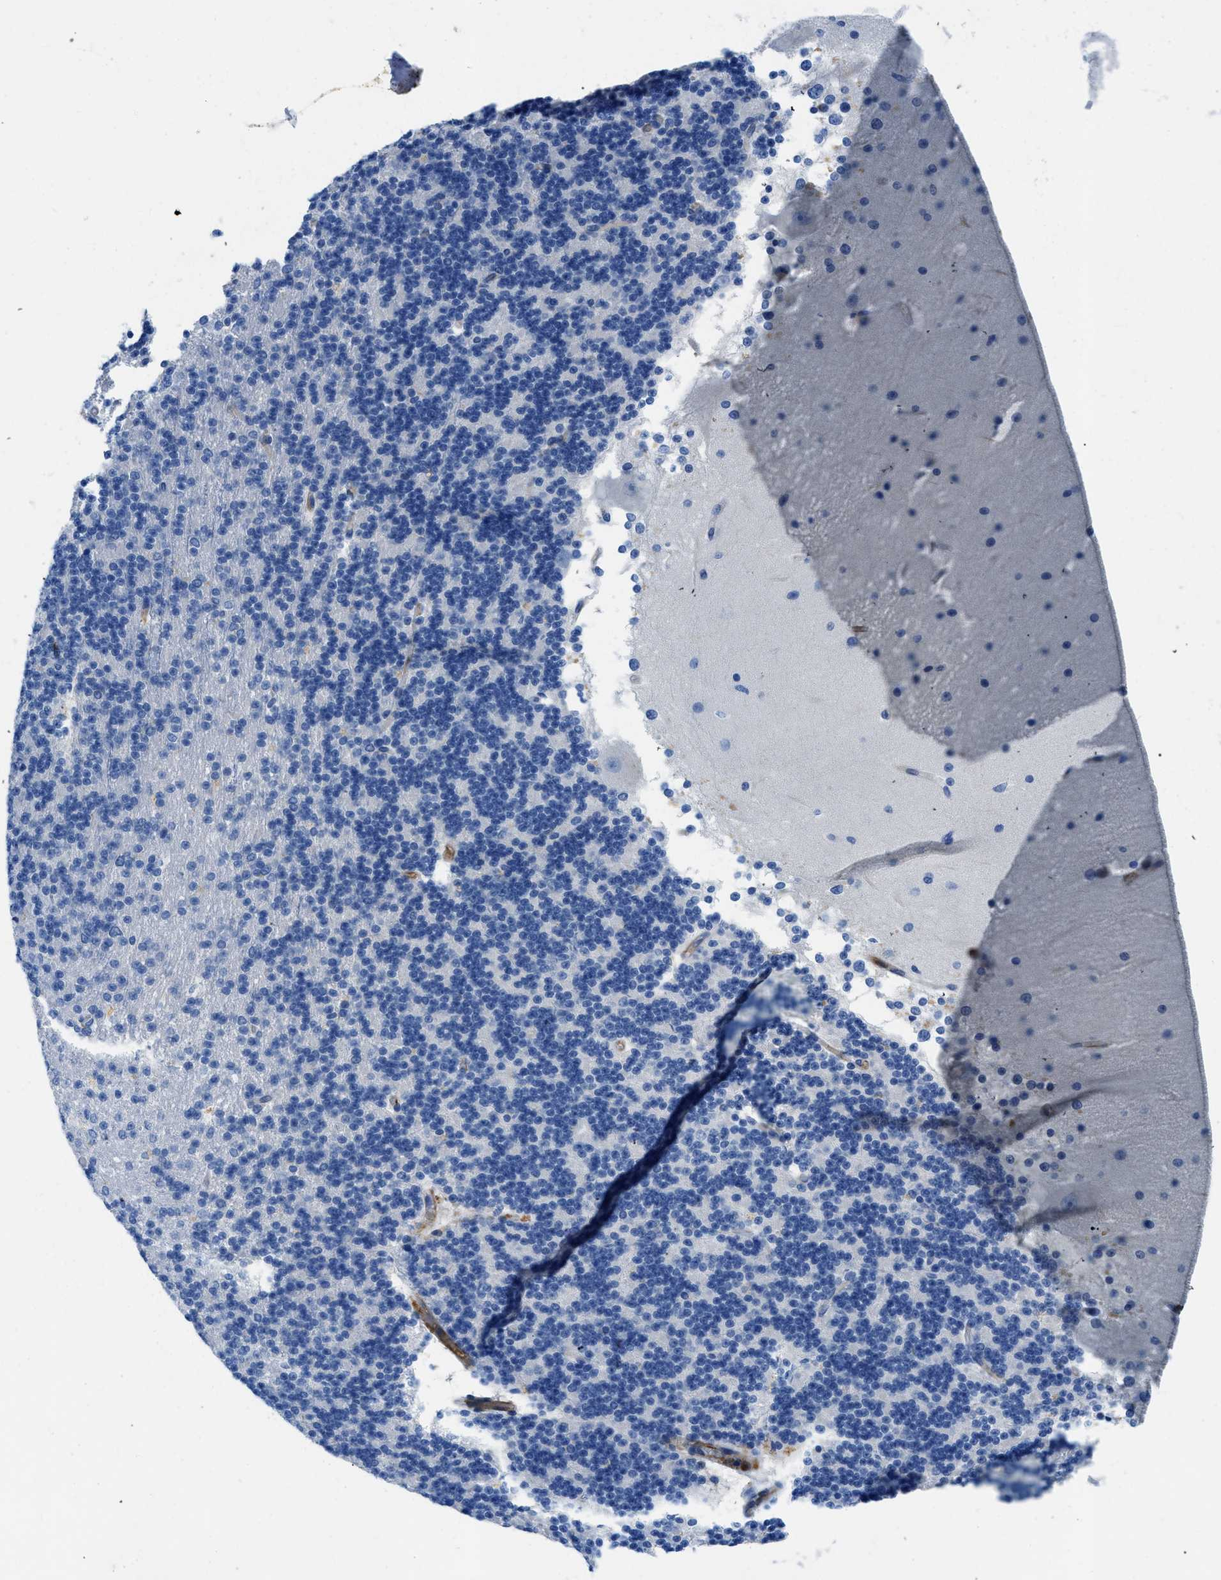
{"staining": {"intensity": "negative", "quantity": "none", "location": "none"}, "tissue": "cerebellum", "cell_type": "Cells in granular layer", "image_type": "normal", "snomed": [{"axis": "morphology", "description": "Normal tissue, NOS"}, {"axis": "topography", "description": "Cerebellum"}], "caption": "IHC photomicrograph of benign cerebellum: cerebellum stained with DAB (3,3'-diaminobenzidine) demonstrates no significant protein positivity in cells in granular layer.", "gene": "XCR1", "patient": {"sex": "female", "age": 19}}